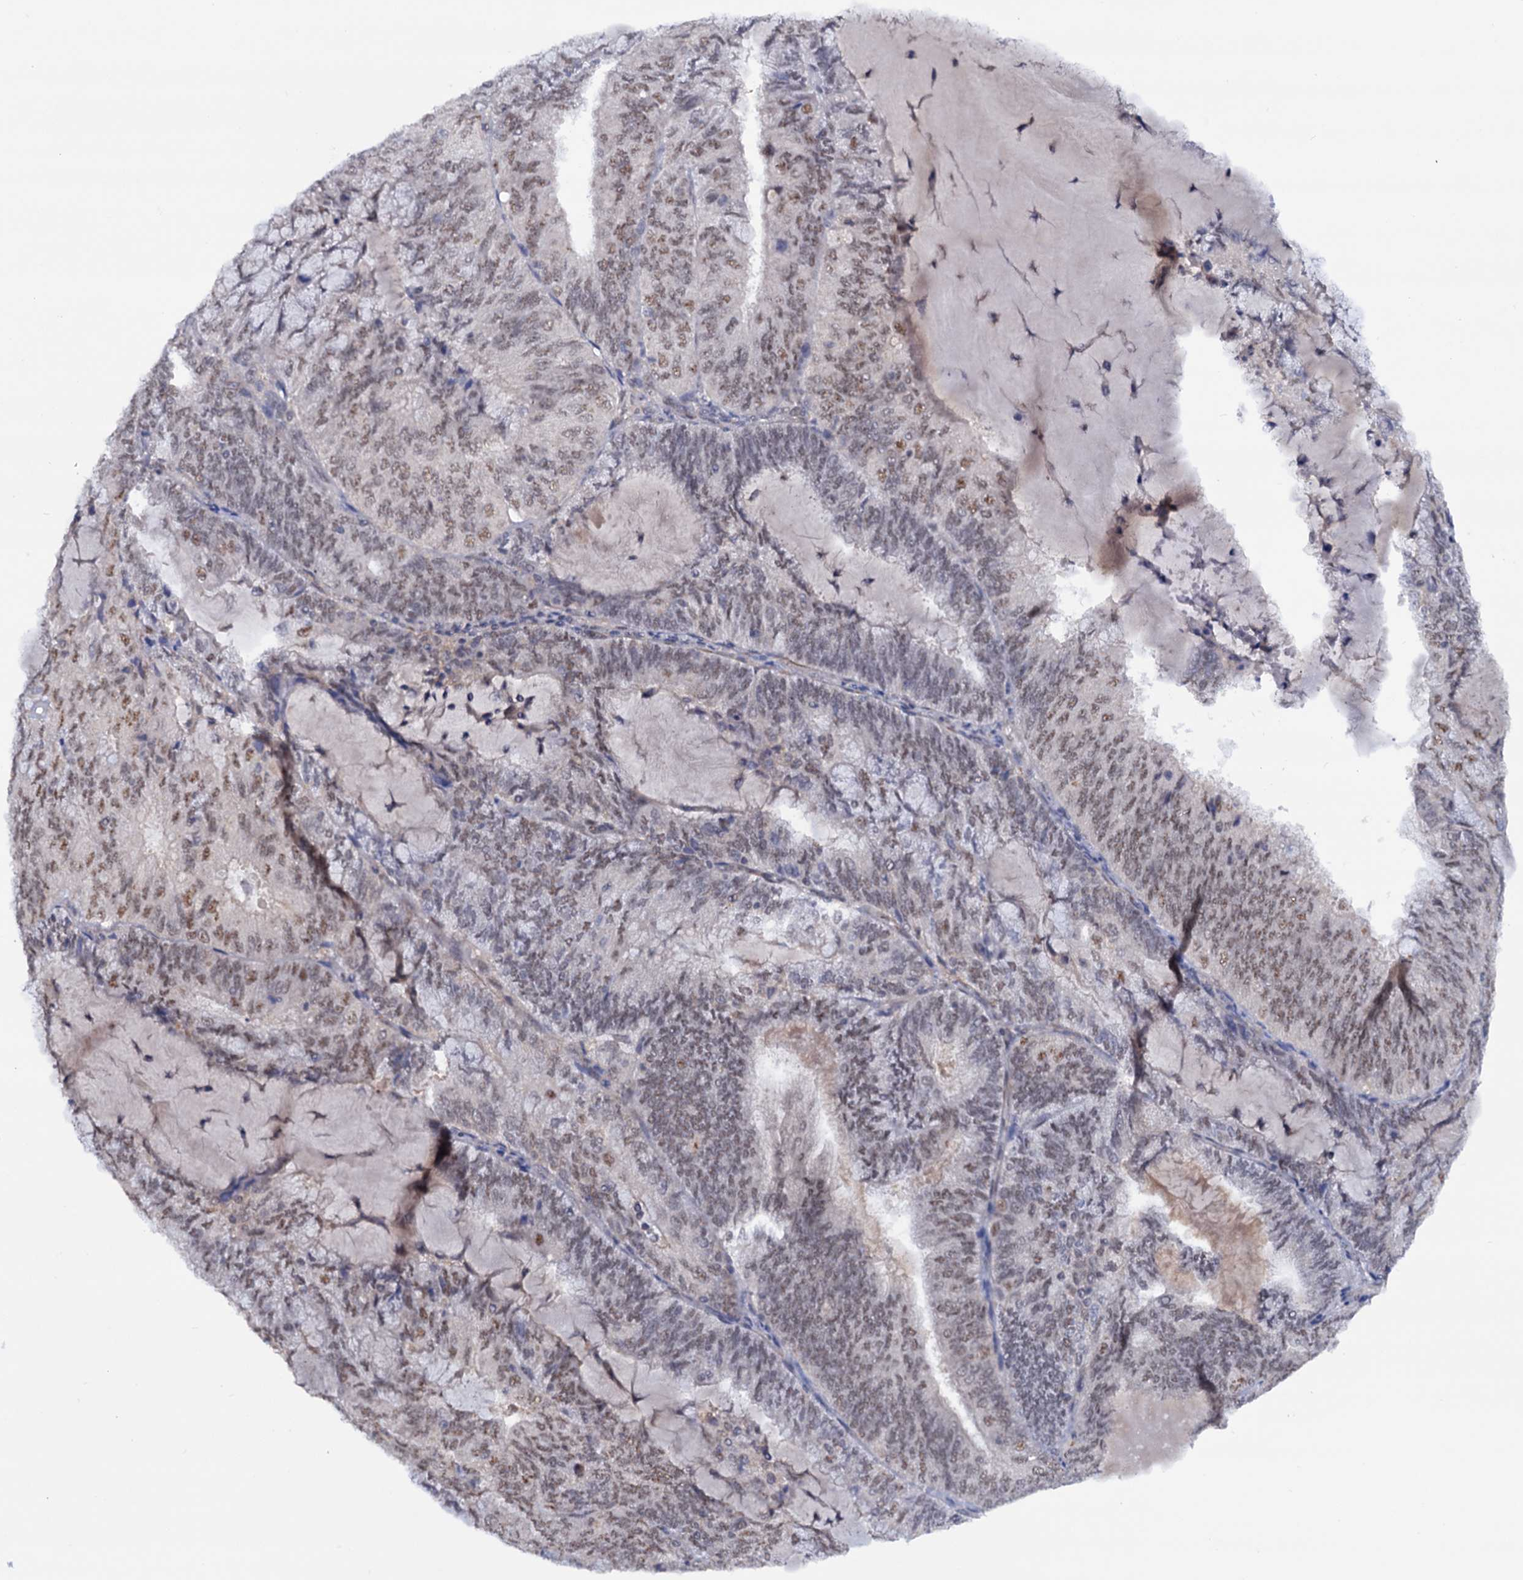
{"staining": {"intensity": "moderate", "quantity": "<25%", "location": "nuclear"}, "tissue": "endometrial cancer", "cell_type": "Tumor cells", "image_type": "cancer", "snomed": [{"axis": "morphology", "description": "Adenocarcinoma, NOS"}, {"axis": "topography", "description": "Endometrium"}], "caption": "Immunohistochemical staining of adenocarcinoma (endometrial) displays low levels of moderate nuclear protein expression in approximately <25% of tumor cells.", "gene": "TBC1D12", "patient": {"sex": "female", "age": 81}}